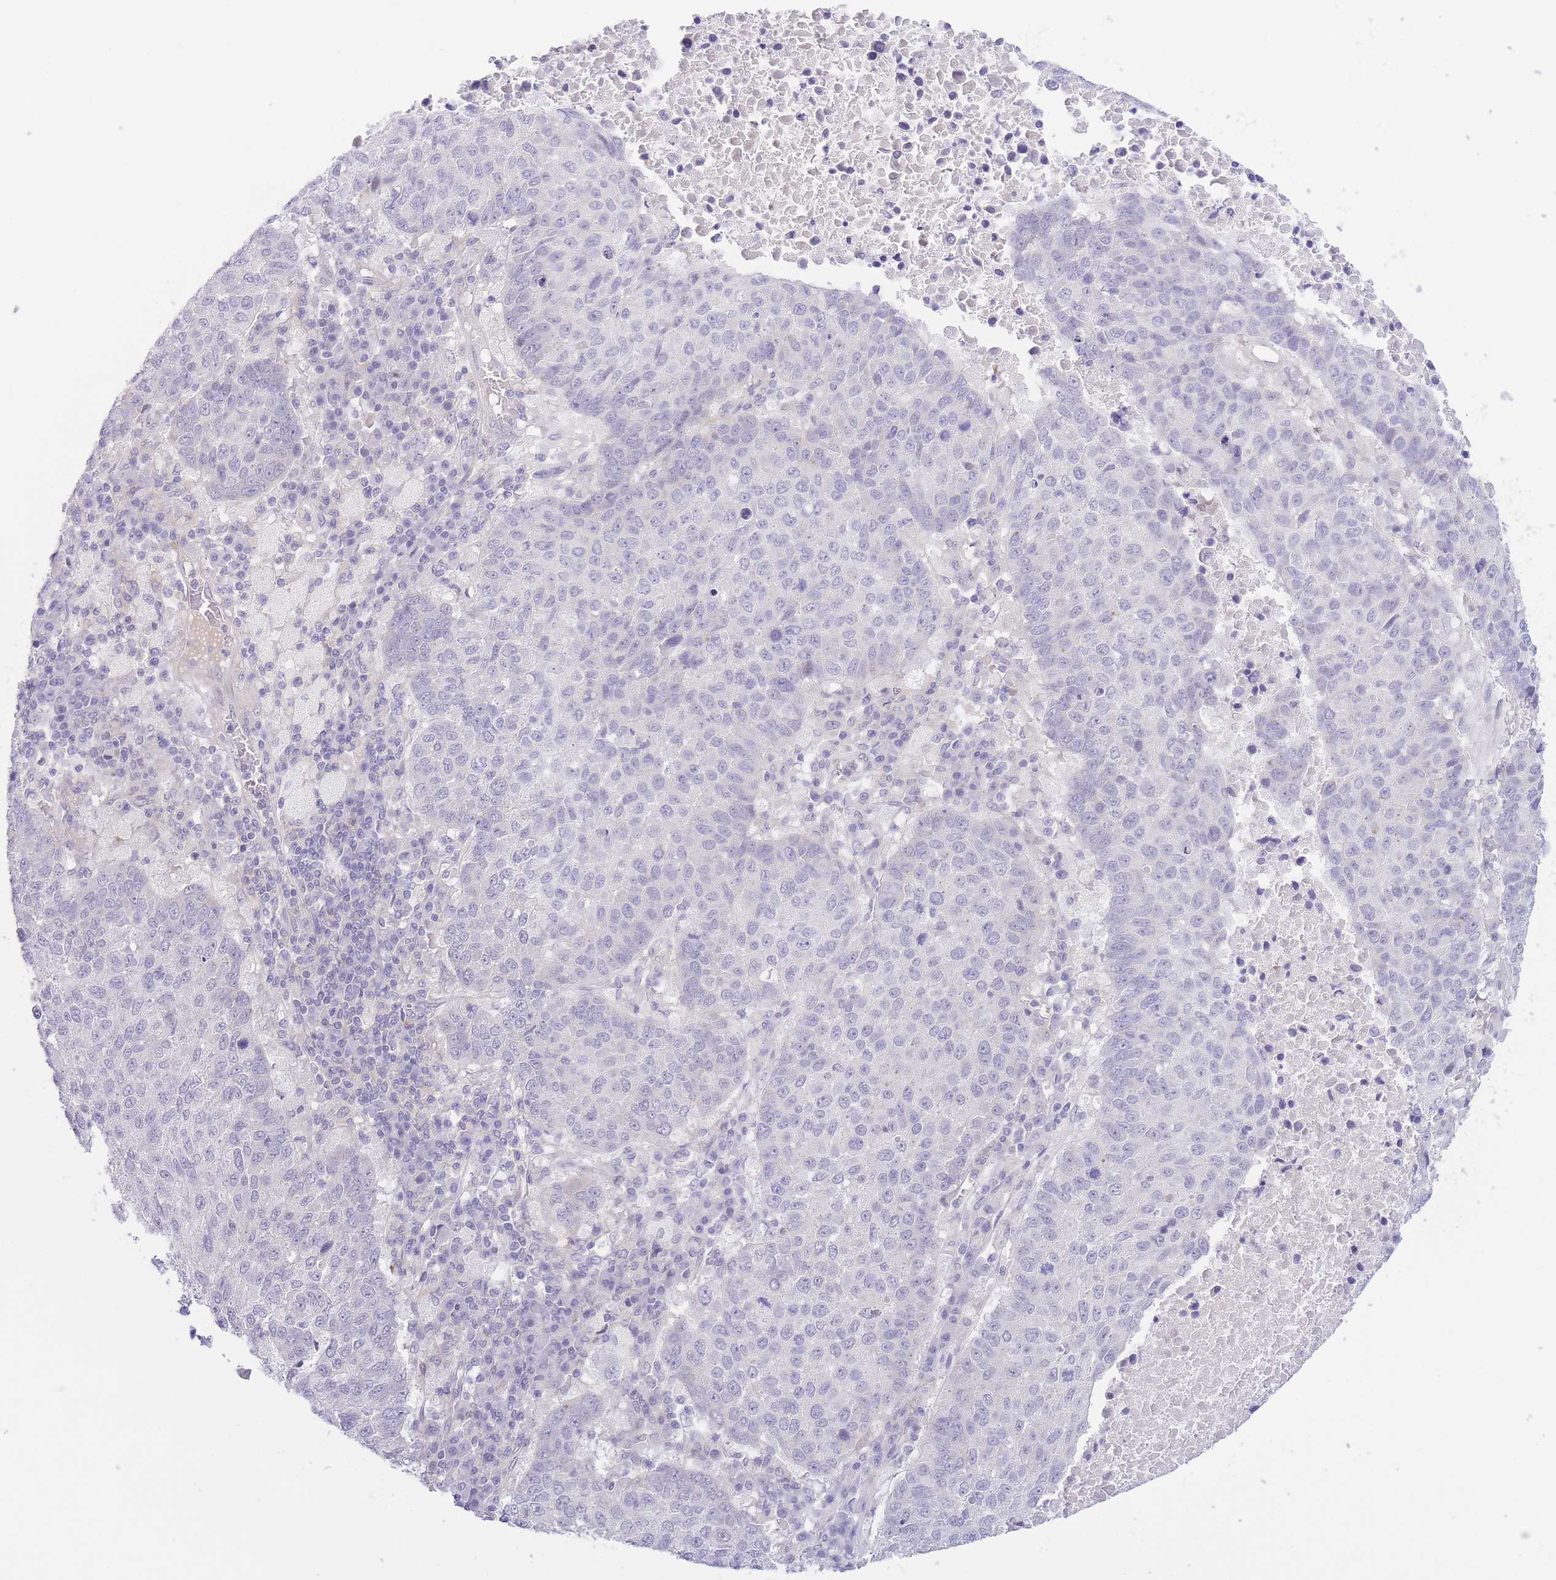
{"staining": {"intensity": "negative", "quantity": "none", "location": "none"}, "tissue": "lung cancer", "cell_type": "Tumor cells", "image_type": "cancer", "snomed": [{"axis": "morphology", "description": "Squamous cell carcinoma, NOS"}, {"axis": "topography", "description": "Lung"}], "caption": "The IHC image has no significant positivity in tumor cells of lung squamous cell carcinoma tissue. (Brightfield microscopy of DAB (3,3'-diaminobenzidine) immunohistochemistry at high magnification).", "gene": "C9orf152", "patient": {"sex": "male", "age": 73}}